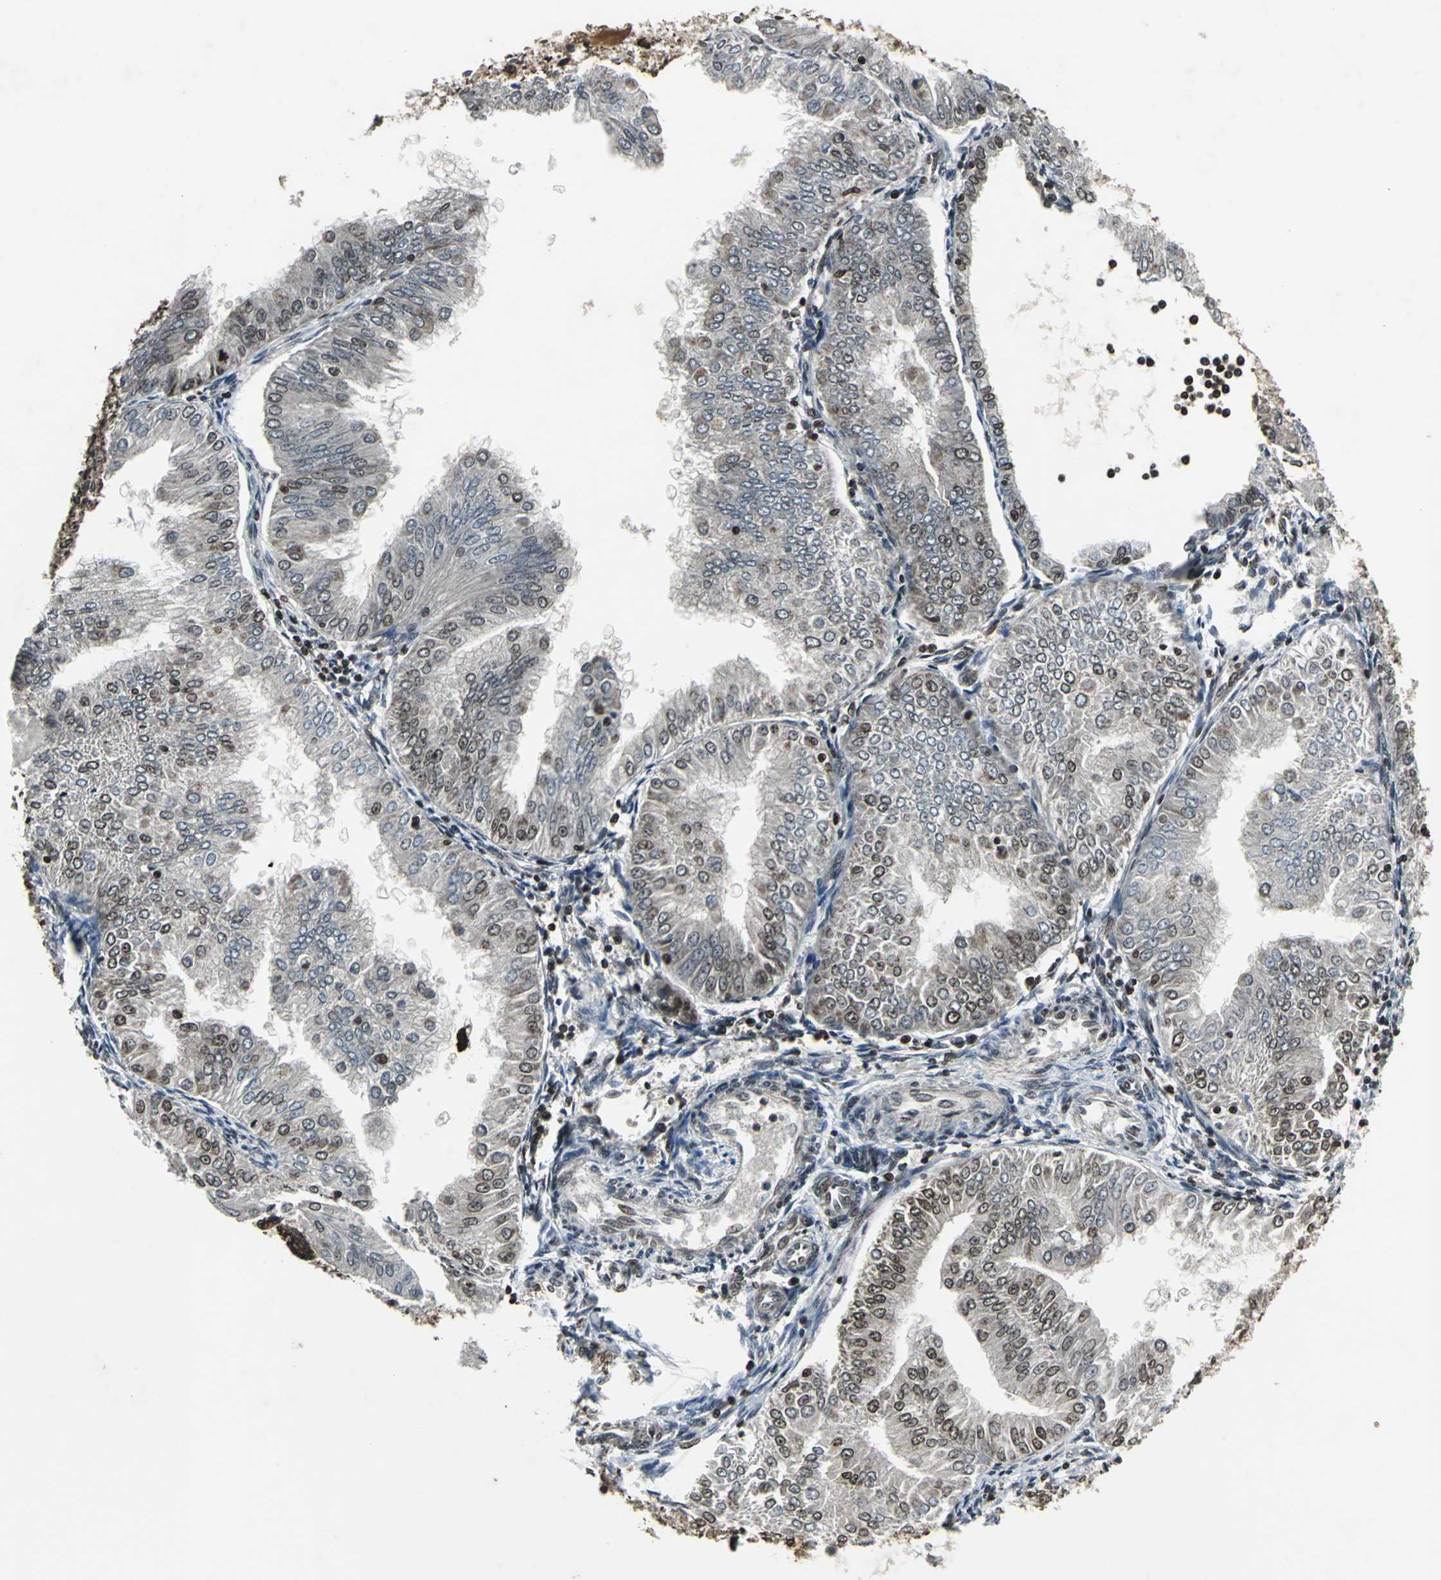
{"staining": {"intensity": "moderate", "quantity": ">75%", "location": "cytoplasmic/membranous,nuclear"}, "tissue": "endometrial cancer", "cell_type": "Tumor cells", "image_type": "cancer", "snomed": [{"axis": "morphology", "description": "Adenocarcinoma, NOS"}, {"axis": "topography", "description": "Endometrium"}], "caption": "Tumor cells exhibit medium levels of moderate cytoplasmic/membranous and nuclear positivity in about >75% of cells in endometrial cancer.", "gene": "AHR", "patient": {"sex": "female", "age": 53}}